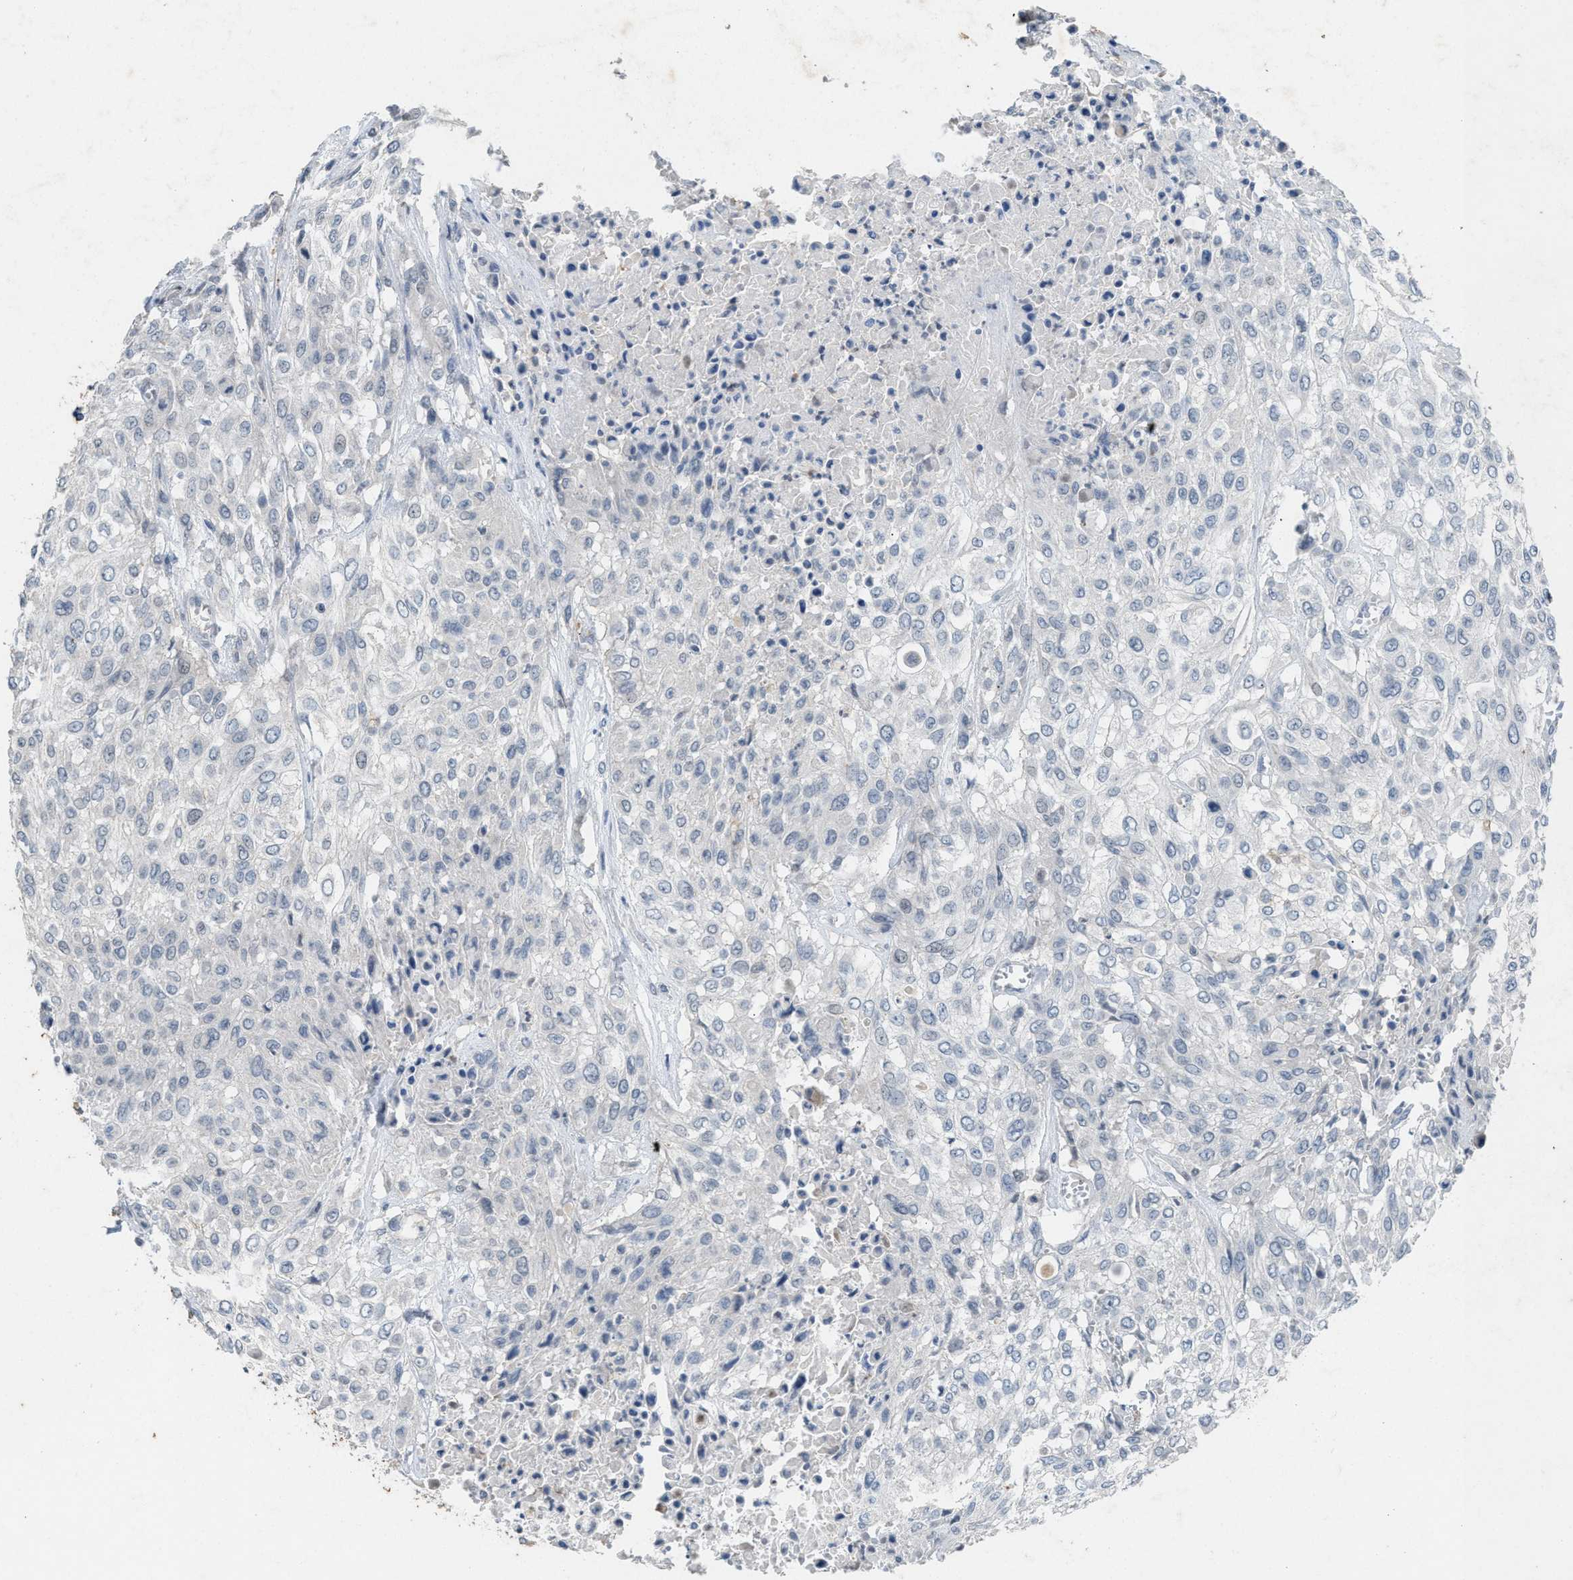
{"staining": {"intensity": "negative", "quantity": "none", "location": "none"}, "tissue": "urothelial cancer", "cell_type": "Tumor cells", "image_type": "cancer", "snomed": [{"axis": "morphology", "description": "Urothelial carcinoma, High grade"}, {"axis": "topography", "description": "Urinary bladder"}], "caption": "The histopathology image shows no significant expression in tumor cells of urothelial cancer.", "gene": "SLC5A5", "patient": {"sex": "male", "age": 57}}